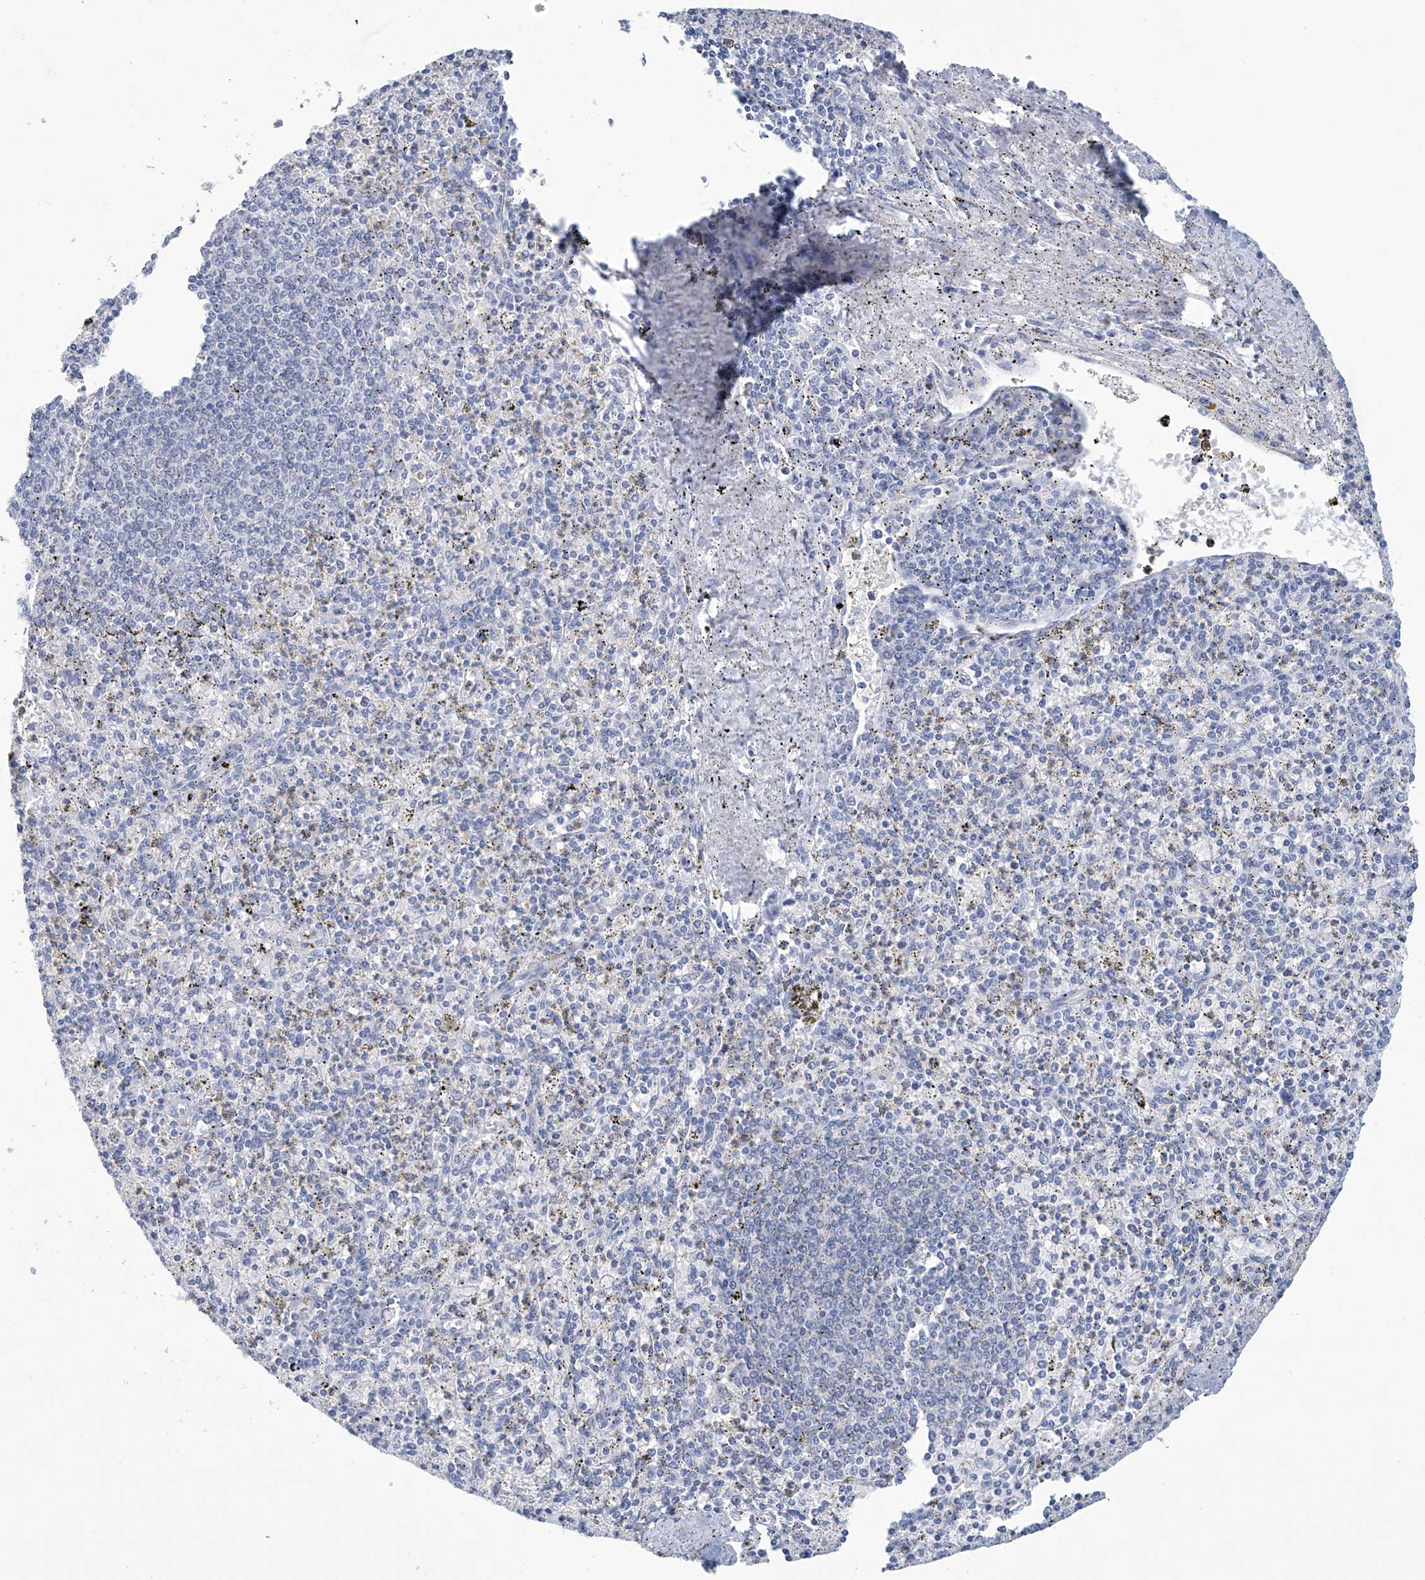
{"staining": {"intensity": "negative", "quantity": "none", "location": "none"}, "tissue": "spleen", "cell_type": "Cells in red pulp", "image_type": "normal", "snomed": [{"axis": "morphology", "description": "Normal tissue, NOS"}, {"axis": "topography", "description": "Spleen"}], "caption": "The micrograph exhibits no staining of cells in red pulp in unremarkable spleen.", "gene": "DSP", "patient": {"sex": "male", "age": 72}}